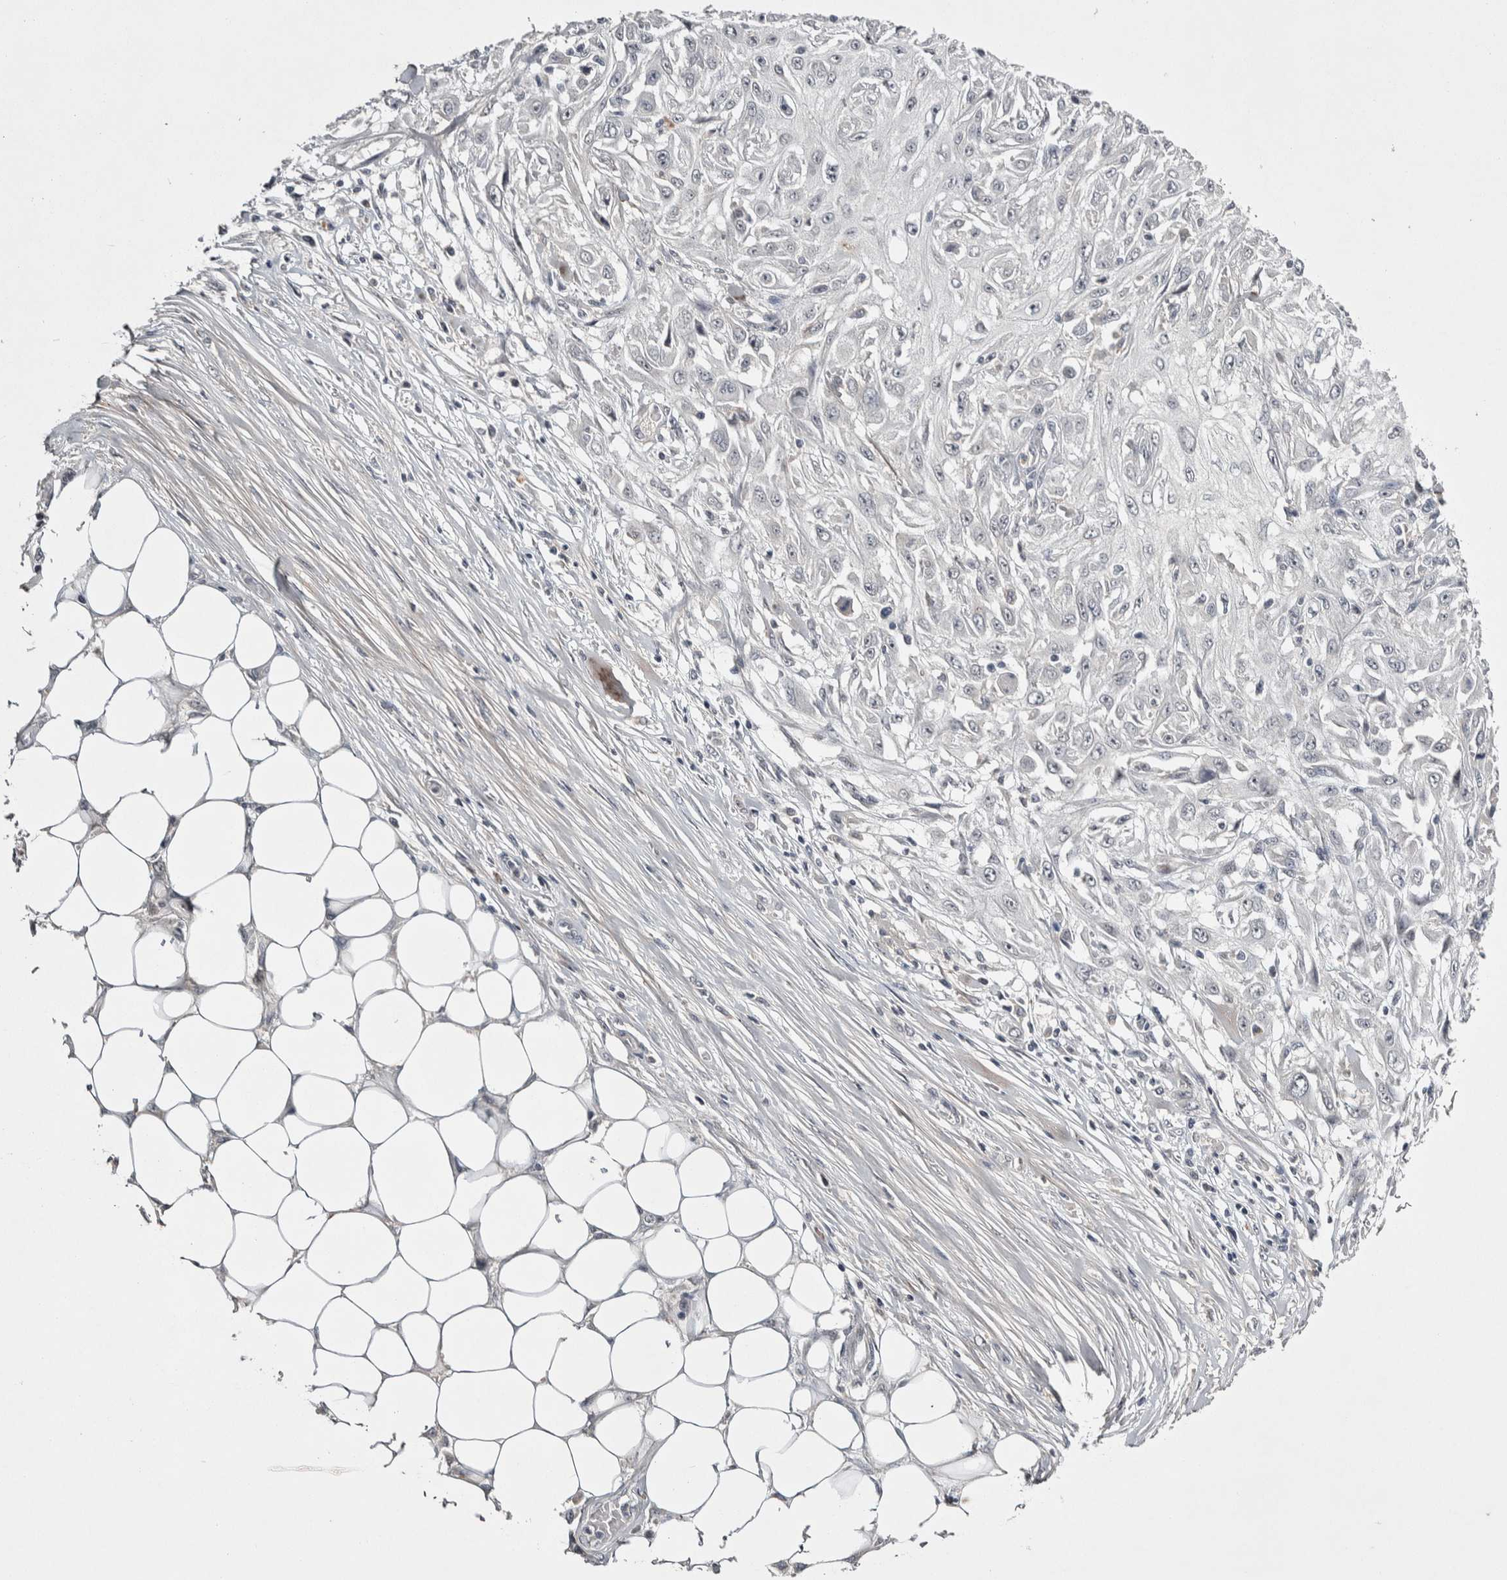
{"staining": {"intensity": "negative", "quantity": "none", "location": "none"}, "tissue": "skin cancer", "cell_type": "Tumor cells", "image_type": "cancer", "snomed": [{"axis": "morphology", "description": "Squamous cell carcinoma, NOS"}, {"axis": "morphology", "description": "Squamous cell carcinoma, metastatic, NOS"}, {"axis": "topography", "description": "Skin"}, {"axis": "topography", "description": "Lymph node"}], "caption": "The micrograph shows no staining of tumor cells in skin squamous cell carcinoma.", "gene": "ASPN", "patient": {"sex": "male", "age": 75}}